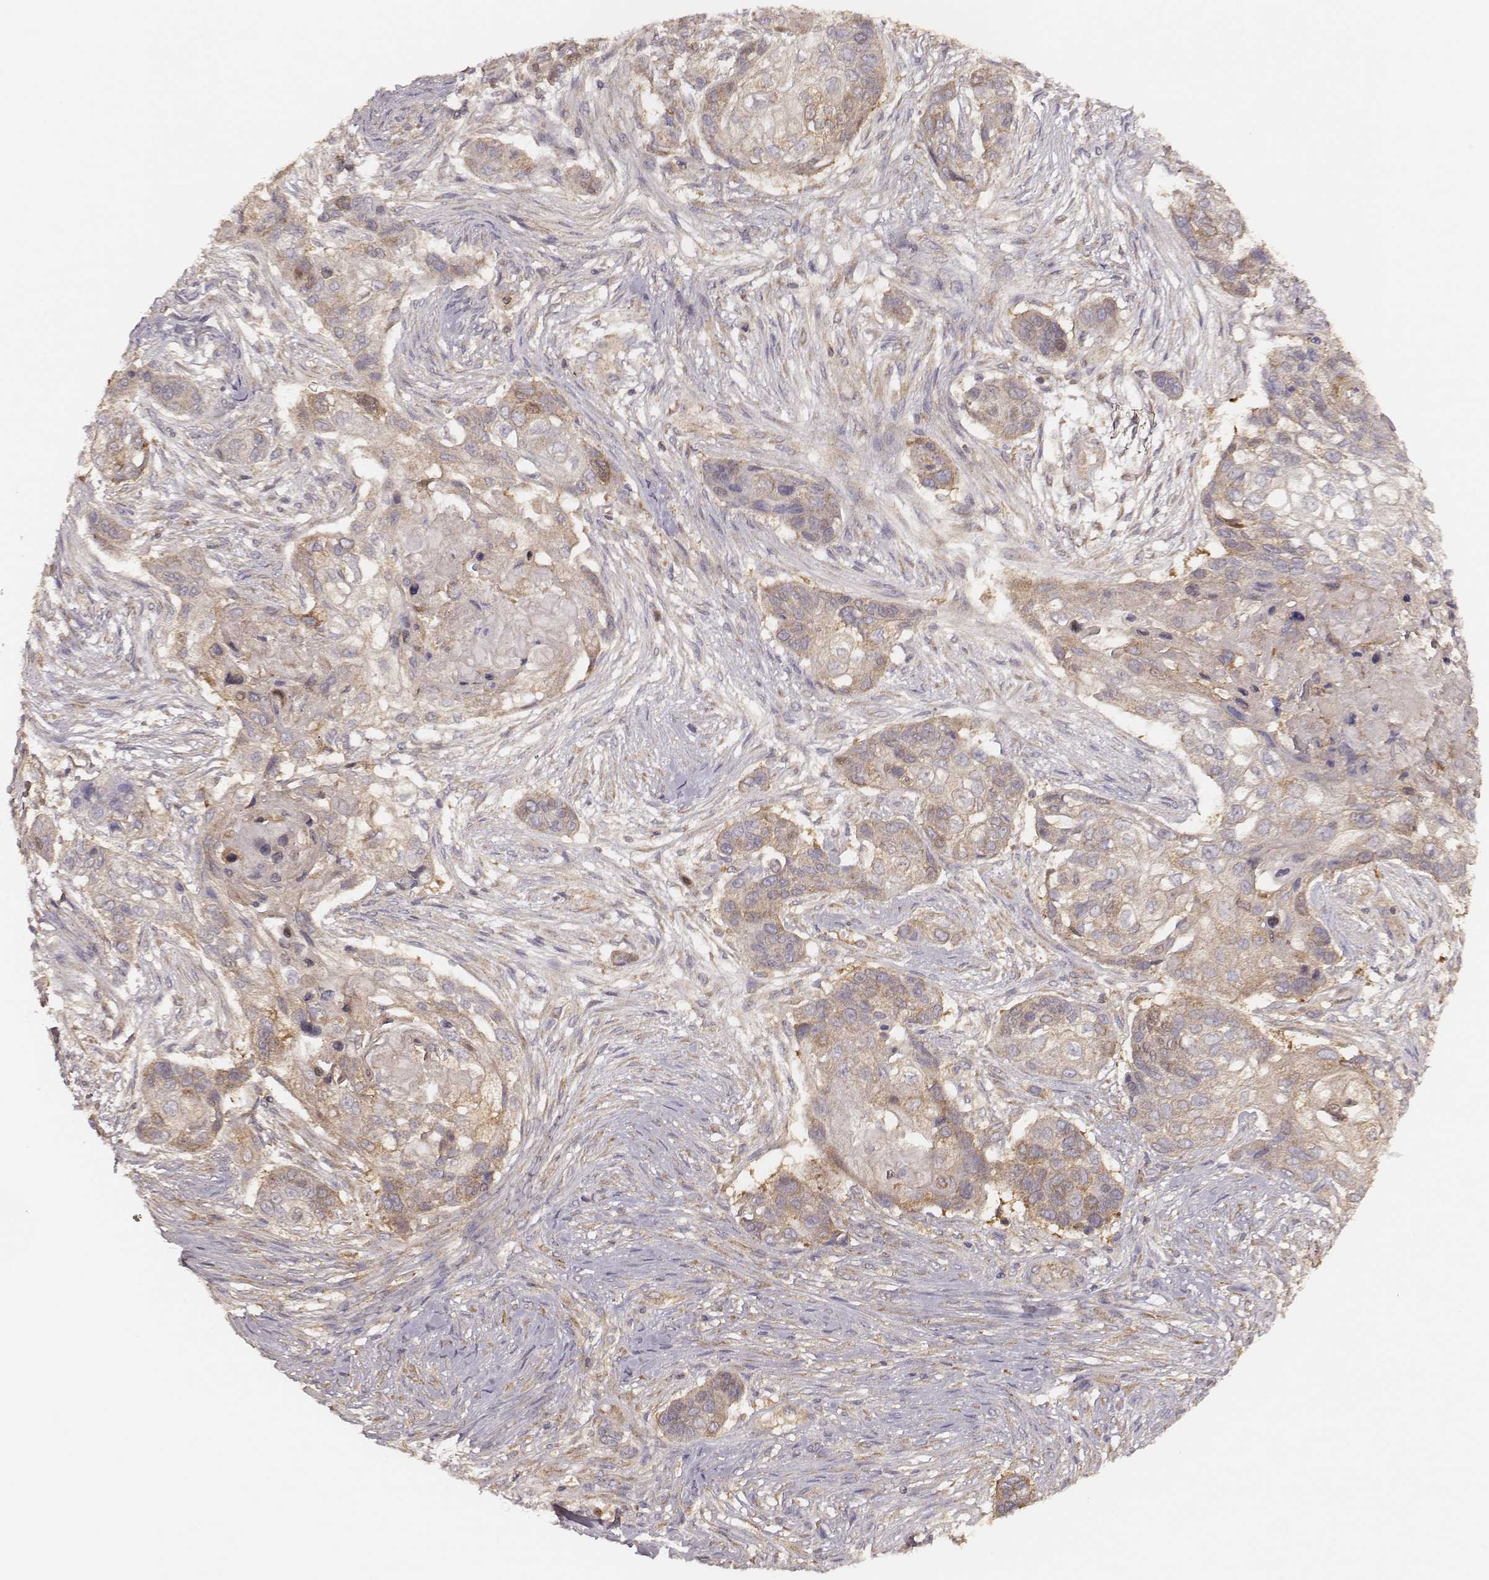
{"staining": {"intensity": "moderate", "quantity": ">75%", "location": "cytoplasmic/membranous"}, "tissue": "lung cancer", "cell_type": "Tumor cells", "image_type": "cancer", "snomed": [{"axis": "morphology", "description": "Squamous cell carcinoma, NOS"}, {"axis": "topography", "description": "Lung"}], "caption": "Immunohistochemical staining of lung cancer (squamous cell carcinoma) displays moderate cytoplasmic/membranous protein expression in approximately >75% of tumor cells. The staining was performed using DAB, with brown indicating positive protein expression. Nuclei are stained blue with hematoxylin.", "gene": "CARS1", "patient": {"sex": "male", "age": 69}}